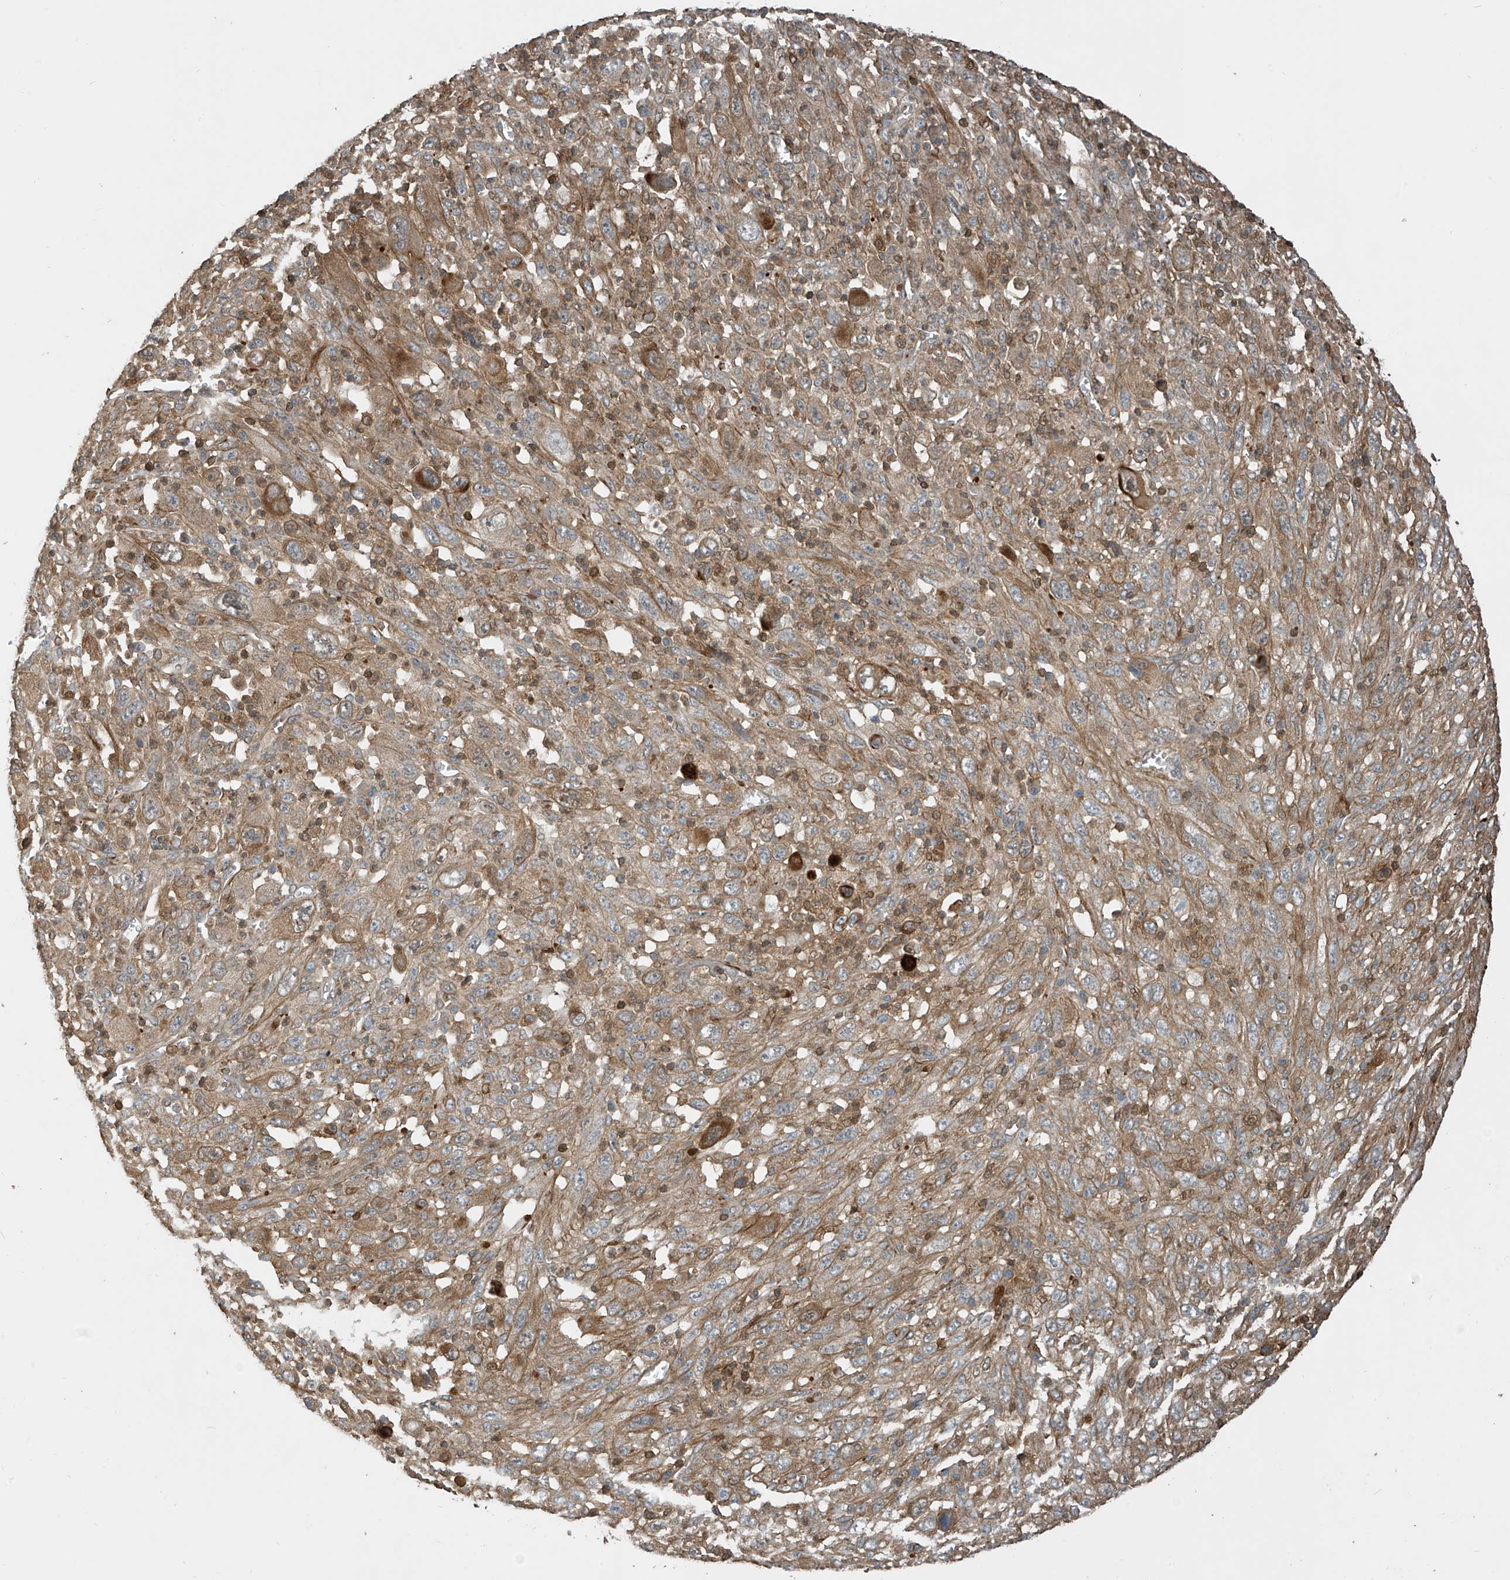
{"staining": {"intensity": "moderate", "quantity": ">75%", "location": "cytoplasmic/membranous"}, "tissue": "melanoma", "cell_type": "Tumor cells", "image_type": "cancer", "snomed": [{"axis": "morphology", "description": "Malignant melanoma, Metastatic site"}, {"axis": "topography", "description": "Skin"}], "caption": "Protein staining of melanoma tissue shows moderate cytoplasmic/membranous expression in about >75% of tumor cells.", "gene": "SH3BGRL3", "patient": {"sex": "female", "age": 56}}